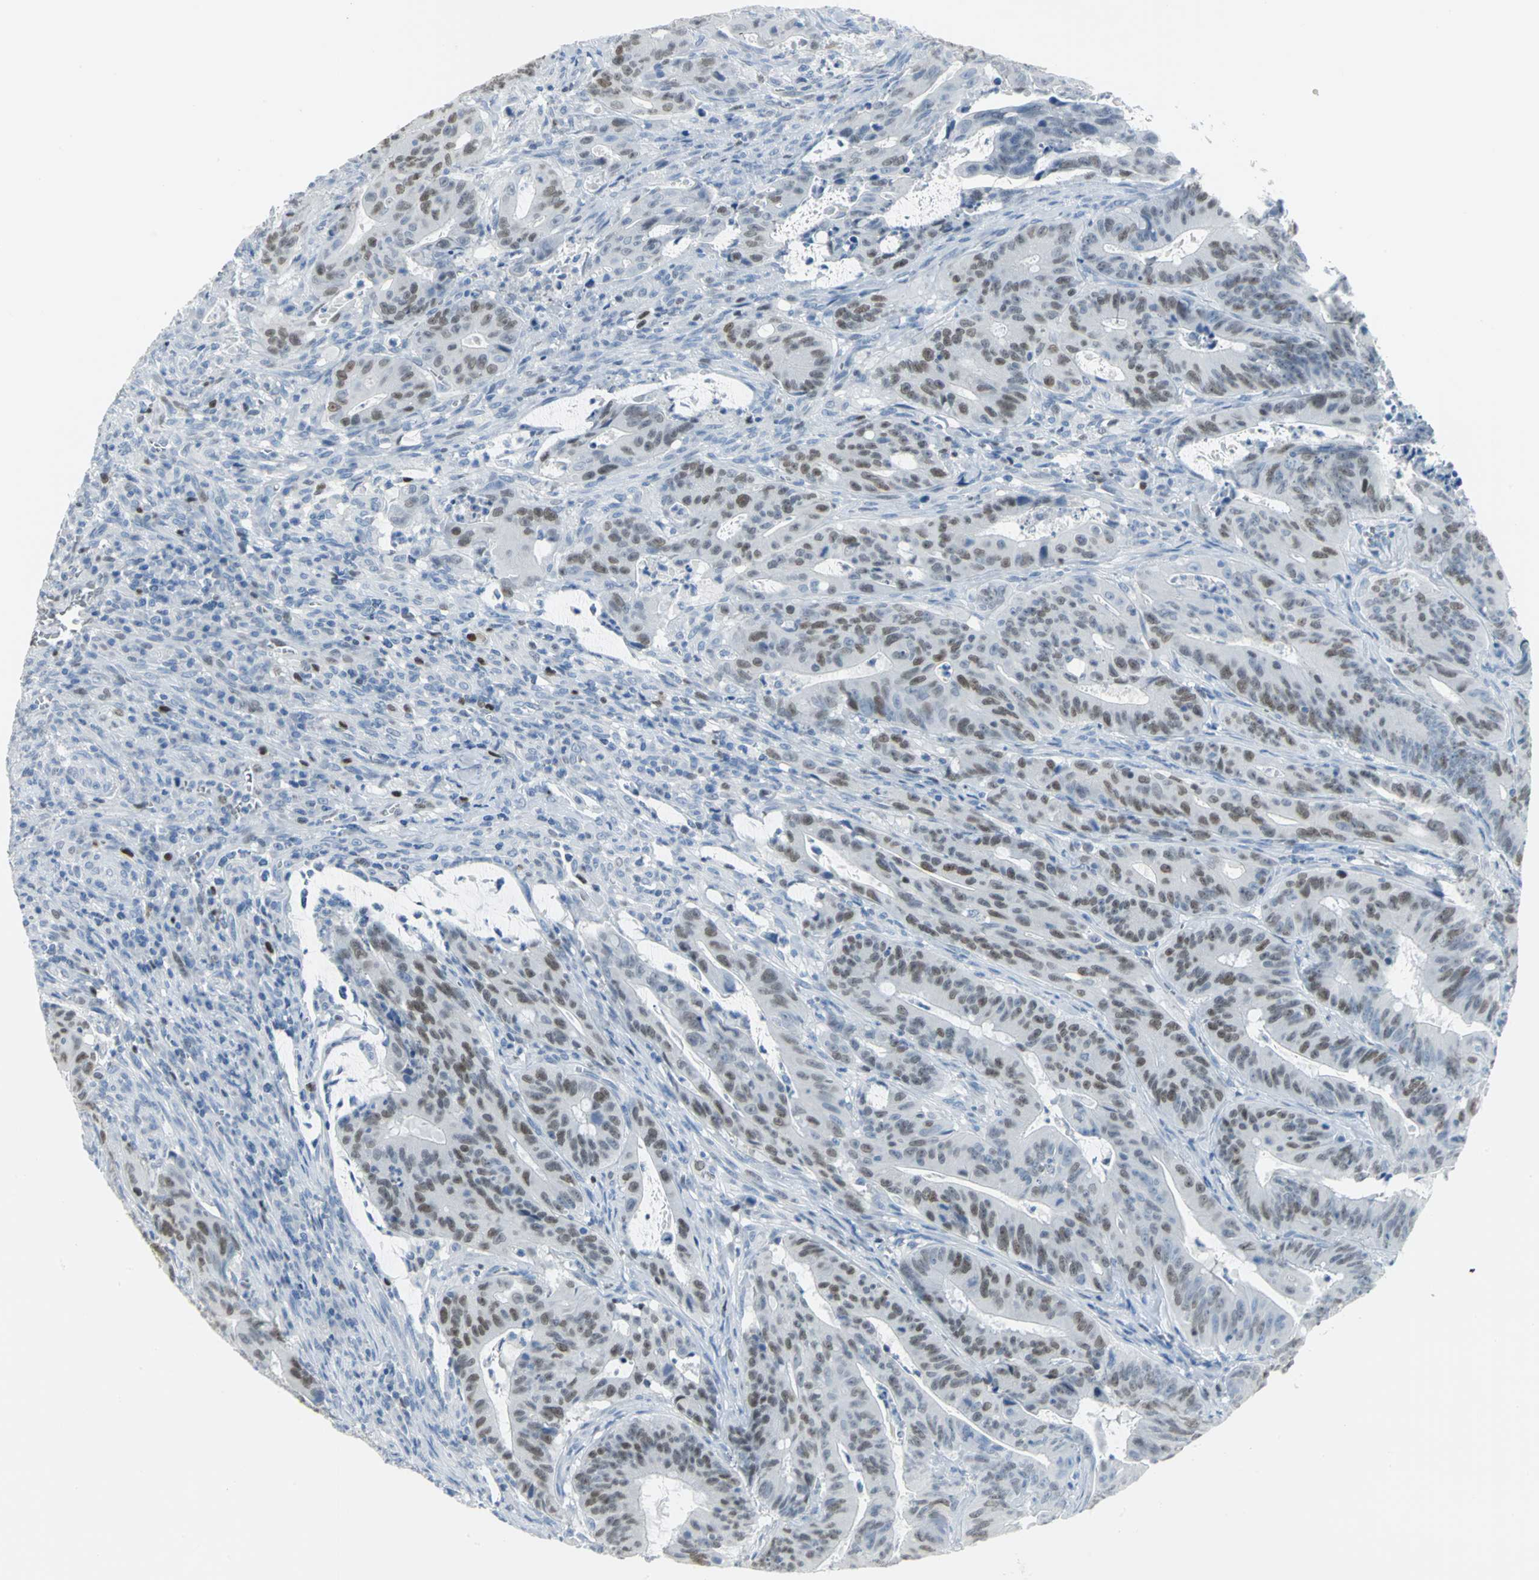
{"staining": {"intensity": "moderate", "quantity": ">75%", "location": "nuclear"}, "tissue": "colorectal cancer", "cell_type": "Tumor cells", "image_type": "cancer", "snomed": [{"axis": "morphology", "description": "Adenocarcinoma, NOS"}, {"axis": "topography", "description": "Colon"}], "caption": "Immunohistochemical staining of adenocarcinoma (colorectal) exhibits moderate nuclear protein positivity in approximately >75% of tumor cells.", "gene": "MCM3", "patient": {"sex": "male", "age": 45}}